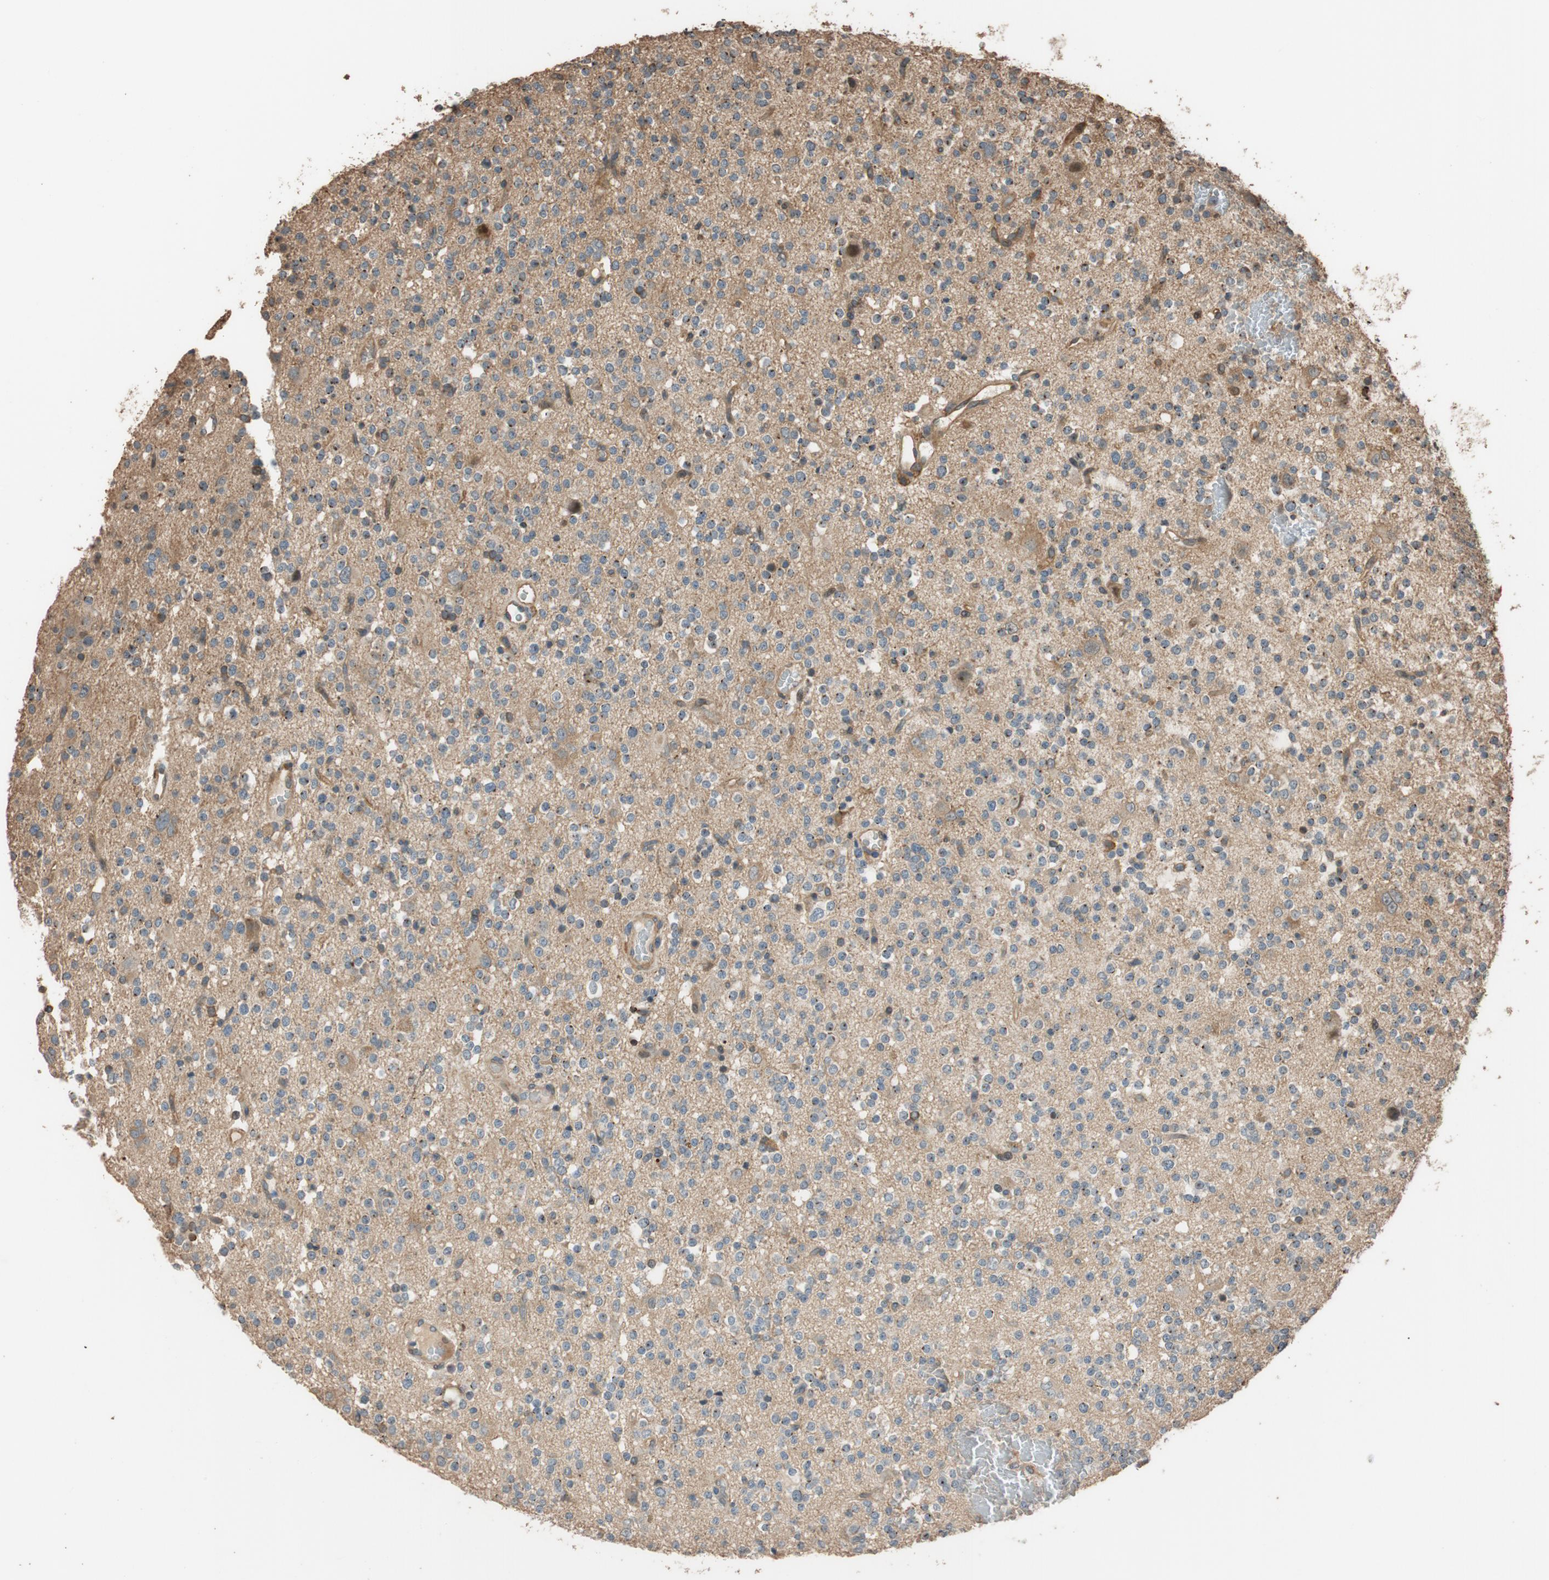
{"staining": {"intensity": "weak", "quantity": "25%-75%", "location": "cytoplasmic/membranous"}, "tissue": "glioma", "cell_type": "Tumor cells", "image_type": "cancer", "snomed": [{"axis": "morphology", "description": "Glioma, malignant, High grade"}, {"axis": "topography", "description": "Brain"}], "caption": "There is low levels of weak cytoplasmic/membranous positivity in tumor cells of glioma, as demonstrated by immunohistochemical staining (brown color).", "gene": "MST1R", "patient": {"sex": "male", "age": 47}}